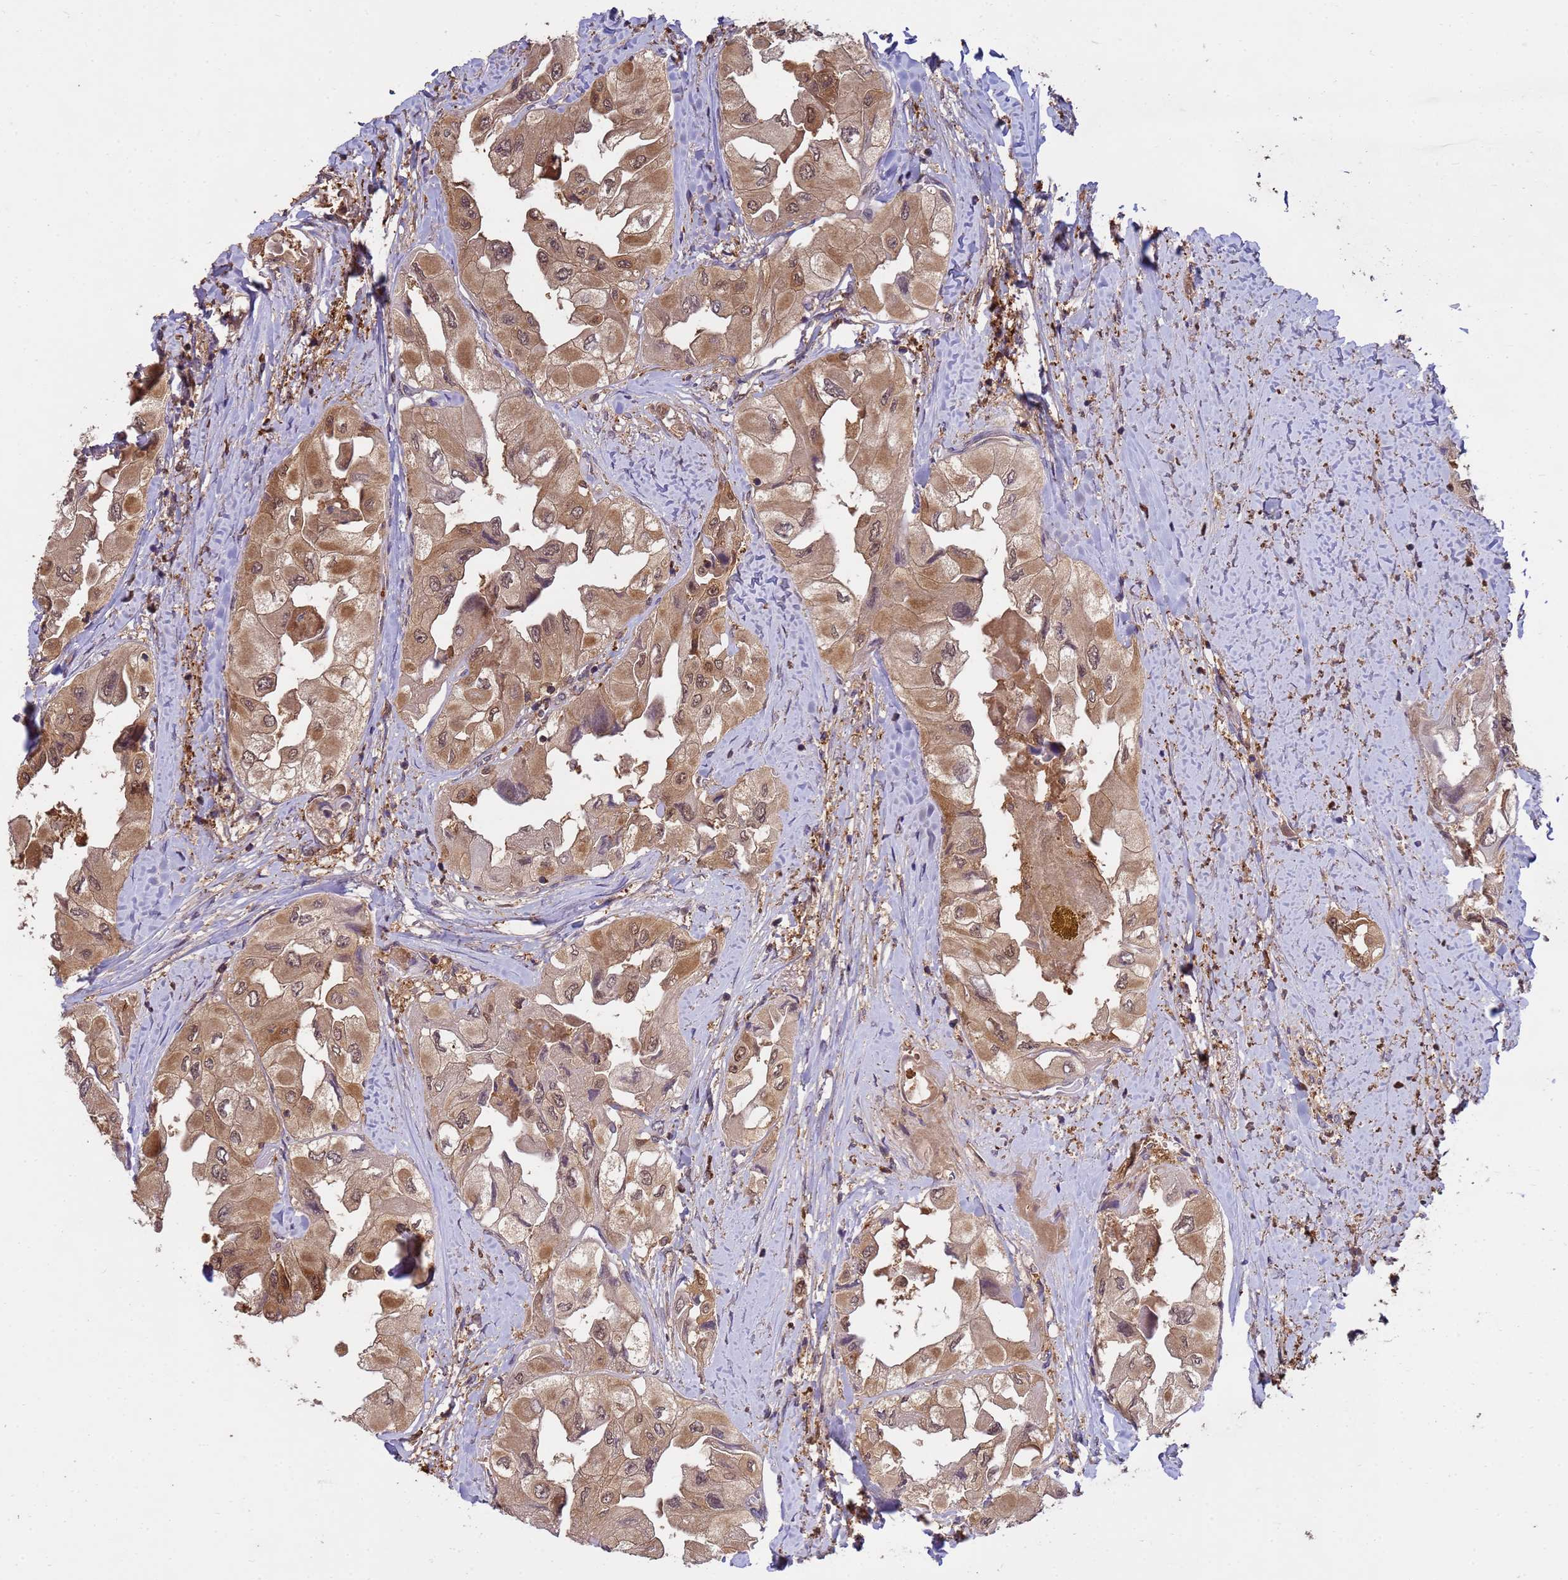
{"staining": {"intensity": "moderate", "quantity": ">75%", "location": "cytoplasmic/membranous,nuclear"}, "tissue": "thyroid cancer", "cell_type": "Tumor cells", "image_type": "cancer", "snomed": [{"axis": "morphology", "description": "Normal tissue, NOS"}, {"axis": "morphology", "description": "Papillary adenocarcinoma, NOS"}, {"axis": "topography", "description": "Thyroid gland"}], "caption": "Immunohistochemical staining of human papillary adenocarcinoma (thyroid) demonstrates medium levels of moderate cytoplasmic/membranous and nuclear staining in approximately >75% of tumor cells.", "gene": "NPEPPS", "patient": {"sex": "female", "age": 59}}